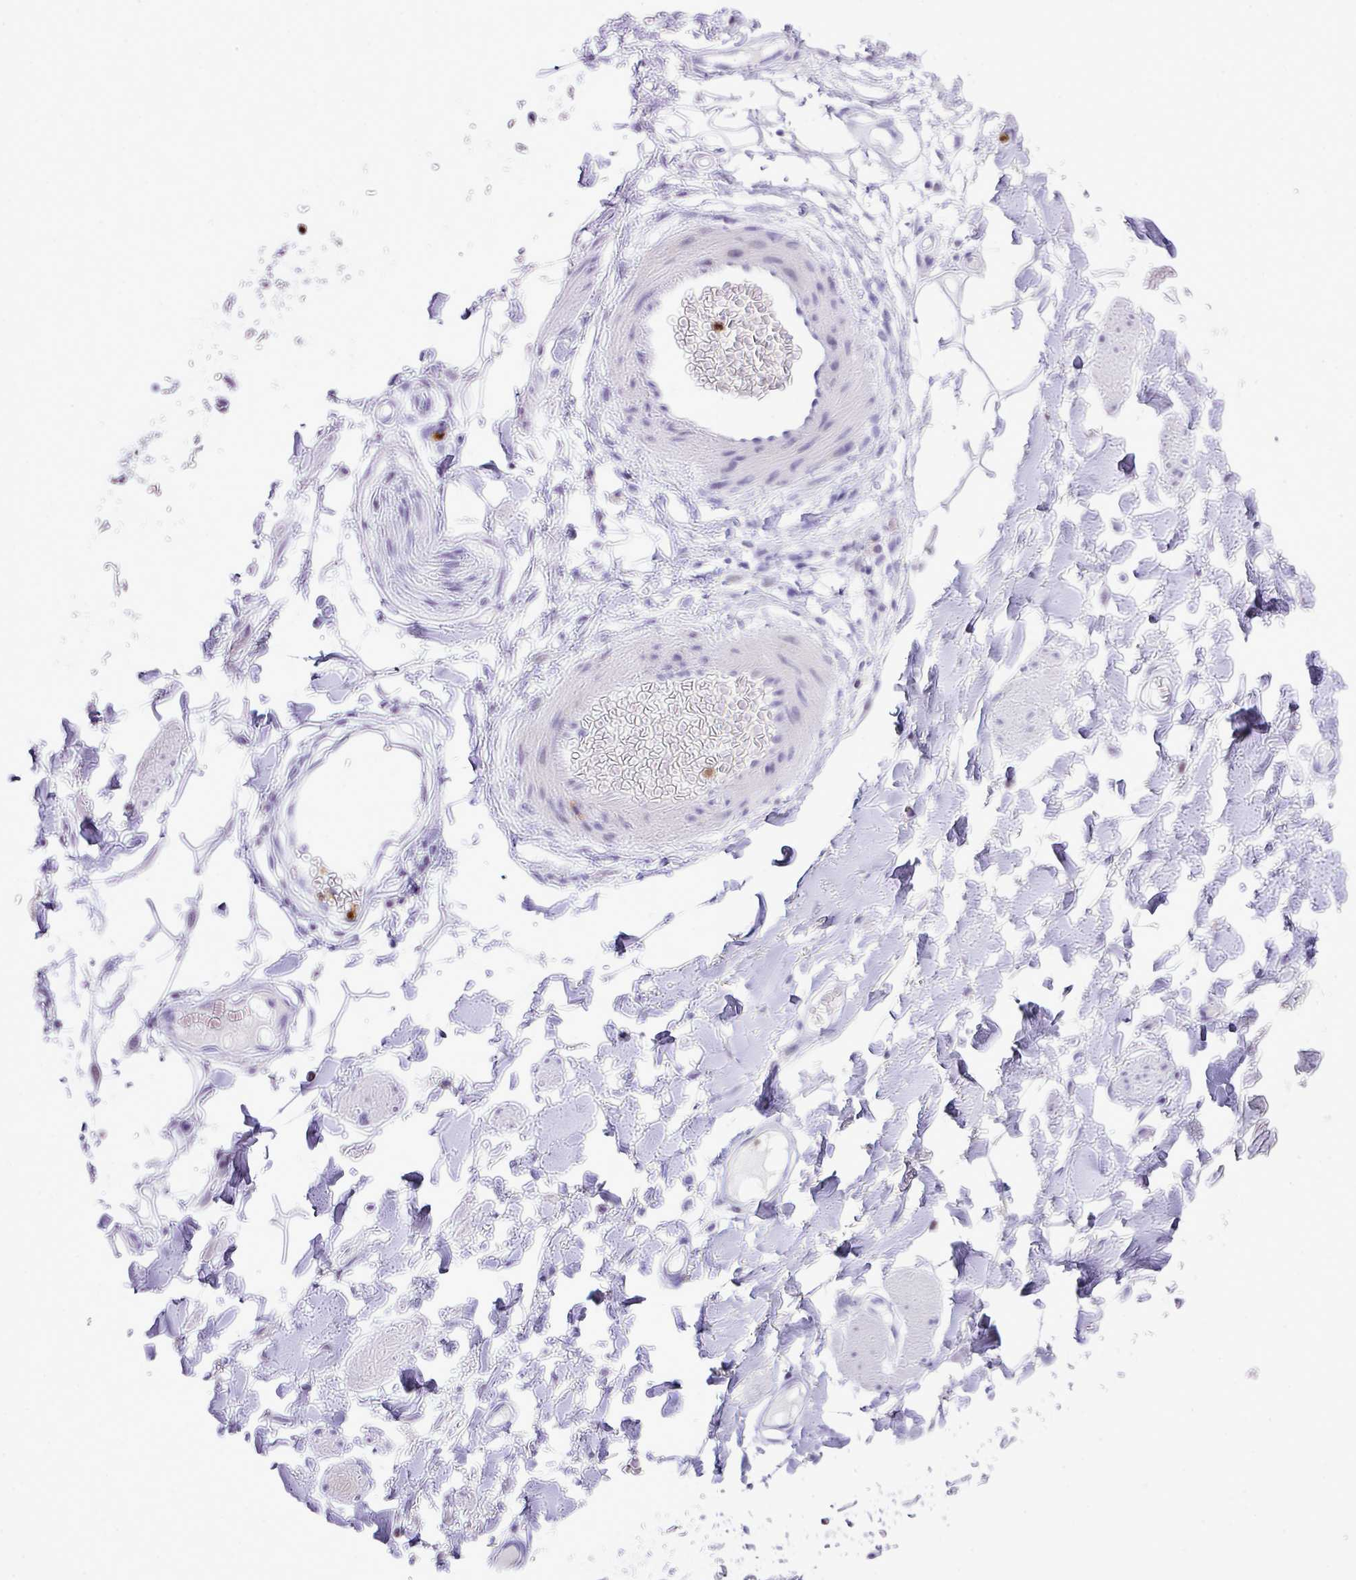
{"staining": {"intensity": "negative", "quantity": "none", "location": "none"}, "tissue": "adipose tissue", "cell_type": "Adipocytes", "image_type": "normal", "snomed": [{"axis": "morphology", "description": "Normal tissue, NOS"}, {"axis": "topography", "description": "Vulva"}, {"axis": "topography", "description": "Peripheral nerve tissue"}], "caption": "Immunohistochemical staining of benign human adipose tissue reveals no significant positivity in adipocytes.", "gene": "RCAN2", "patient": {"sex": "female", "age": 68}}